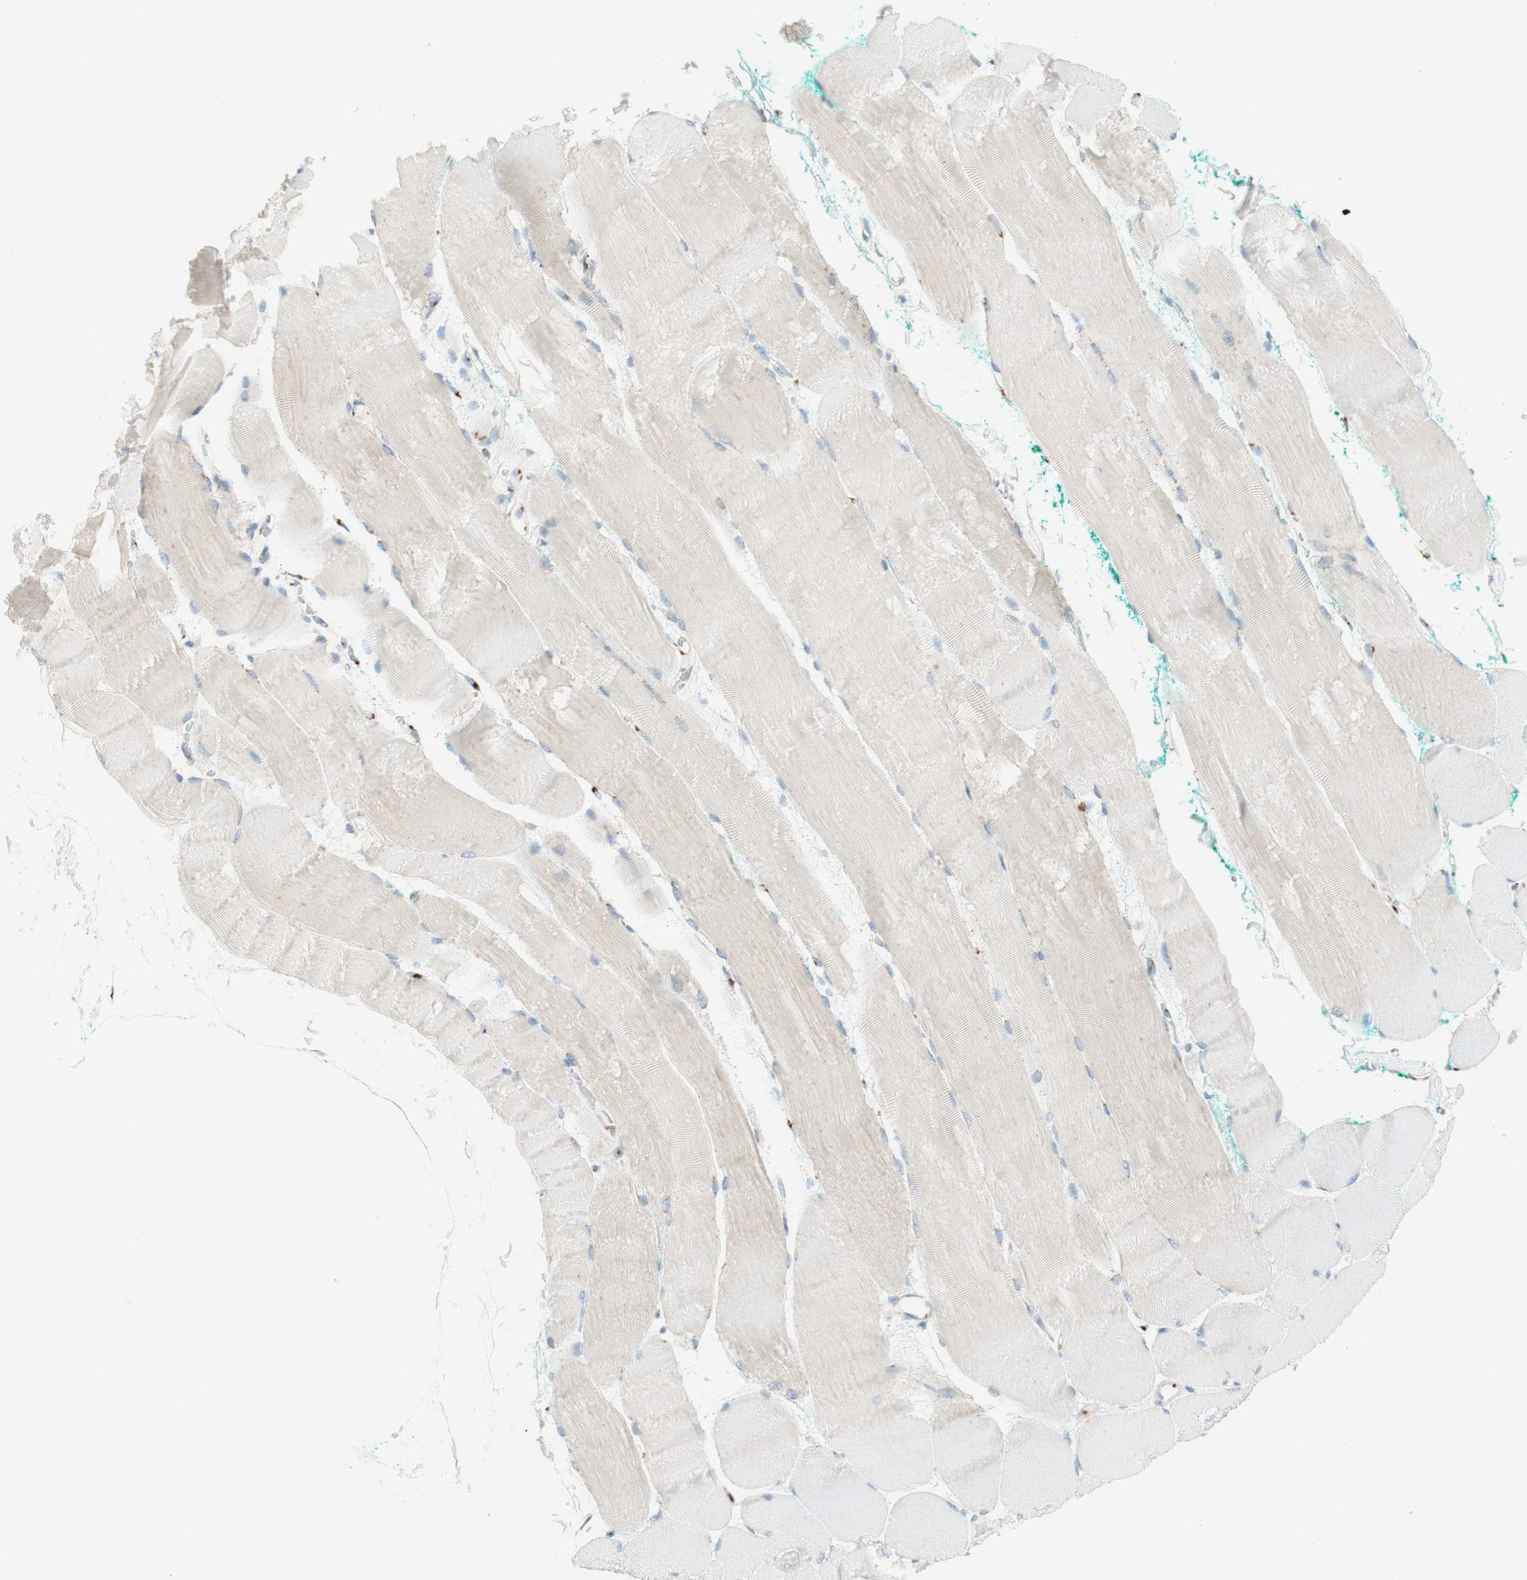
{"staining": {"intensity": "negative", "quantity": "none", "location": "none"}, "tissue": "skeletal muscle", "cell_type": "Myocytes", "image_type": "normal", "snomed": [{"axis": "morphology", "description": "Normal tissue, NOS"}, {"axis": "morphology", "description": "Squamous cell carcinoma, NOS"}, {"axis": "topography", "description": "Skeletal muscle"}], "caption": "Immunohistochemical staining of benign human skeletal muscle exhibits no significant expression in myocytes. Brightfield microscopy of immunohistochemistry stained with DAB (3,3'-diaminobenzidine) (brown) and hematoxylin (blue), captured at high magnification.", "gene": "GOLGB1", "patient": {"sex": "male", "age": 51}}